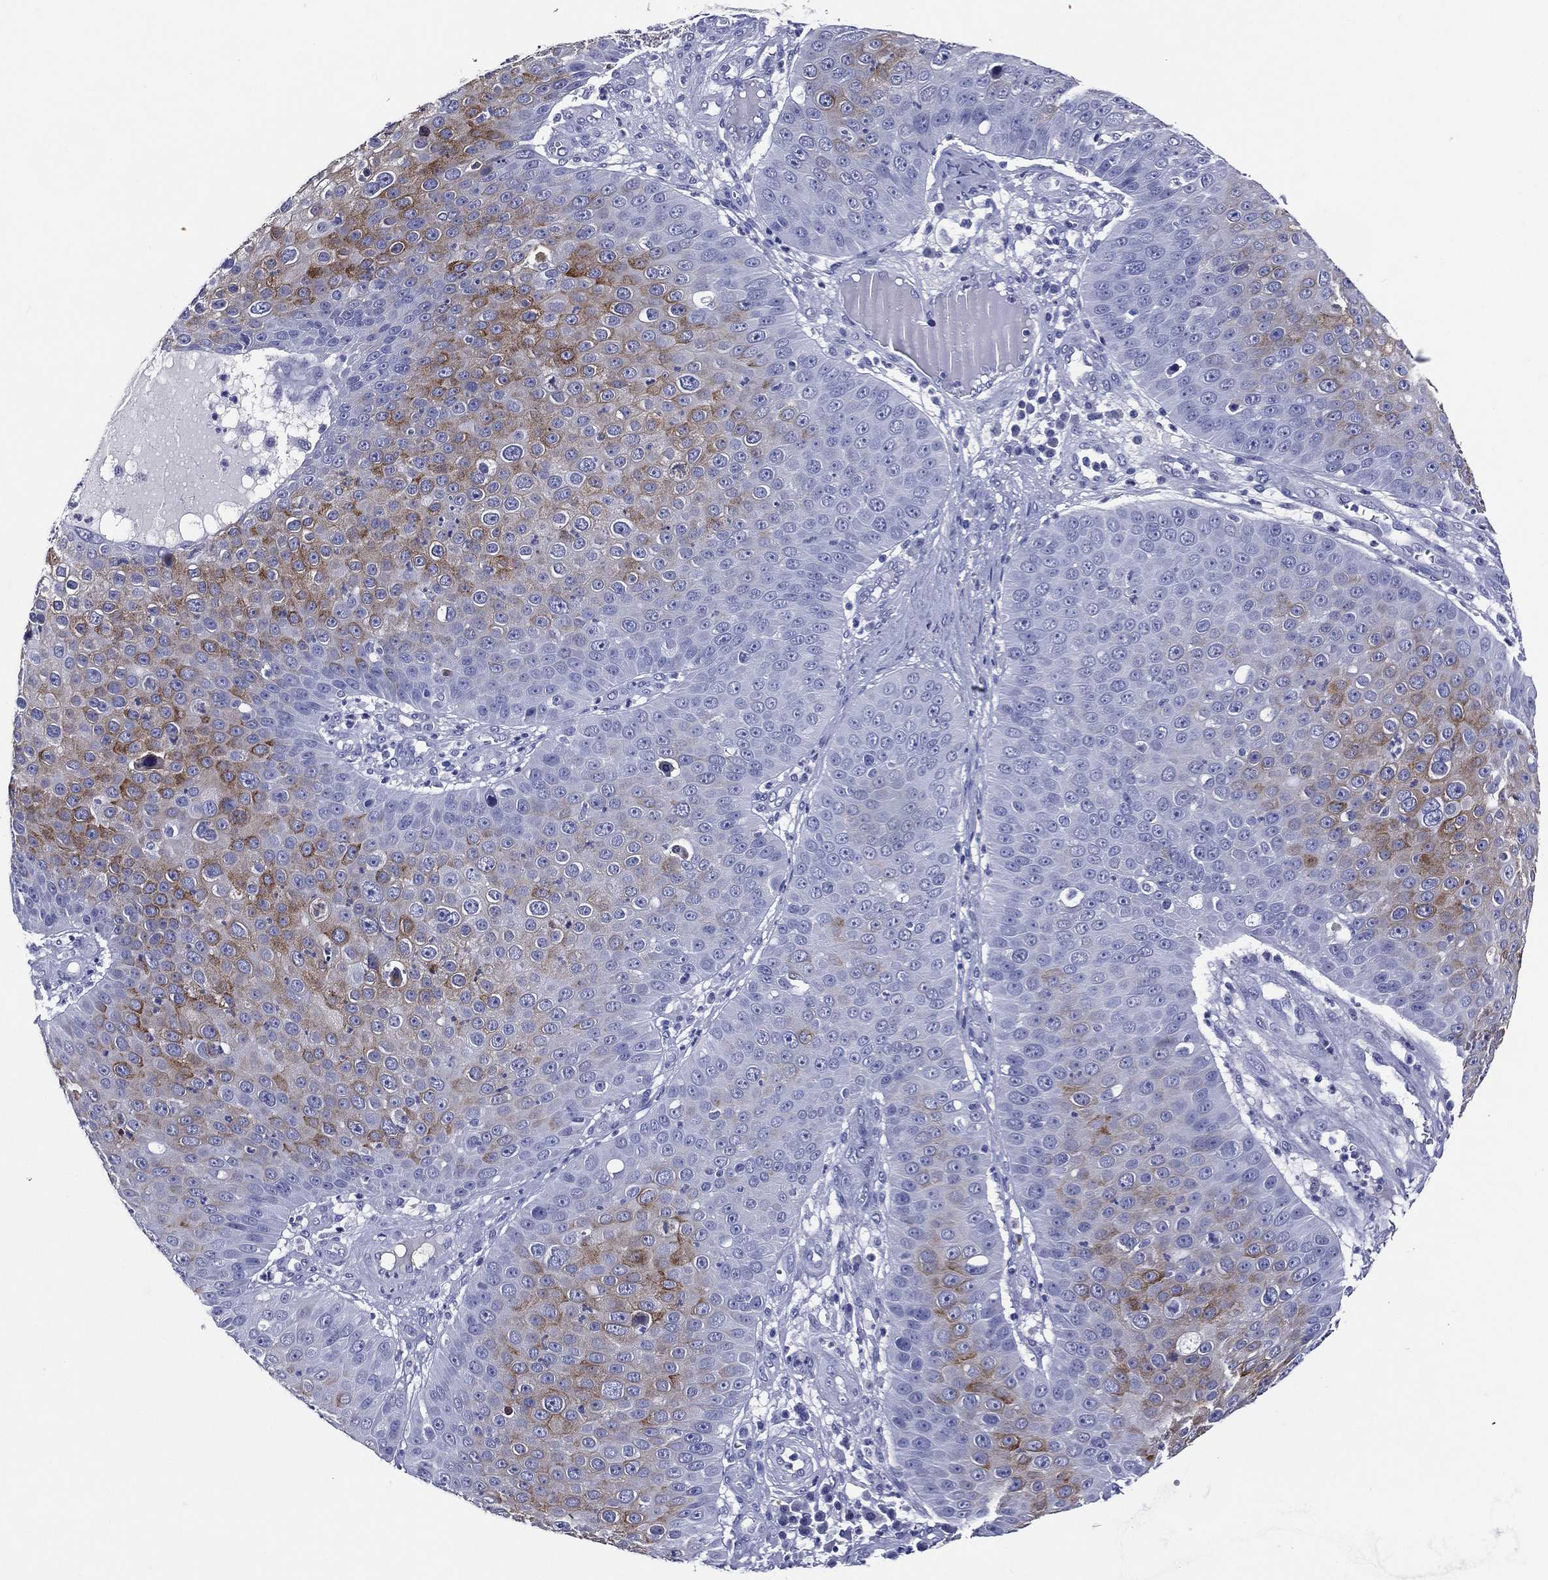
{"staining": {"intensity": "moderate", "quantity": "<25%", "location": "cytoplasmic/membranous"}, "tissue": "skin cancer", "cell_type": "Tumor cells", "image_type": "cancer", "snomed": [{"axis": "morphology", "description": "Squamous cell carcinoma, NOS"}, {"axis": "topography", "description": "Skin"}], "caption": "High-magnification brightfield microscopy of skin squamous cell carcinoma stained with DAB (3,3'-diaminobenzidine) (brown) and counterstained with hematoxylin (blue). tumor cells exhibit moderate cytoplasmic/membranous positivity is identified in about<25% of cells.", "gene": "ACE2", "patient": {"sex": "male", "age": 71}}